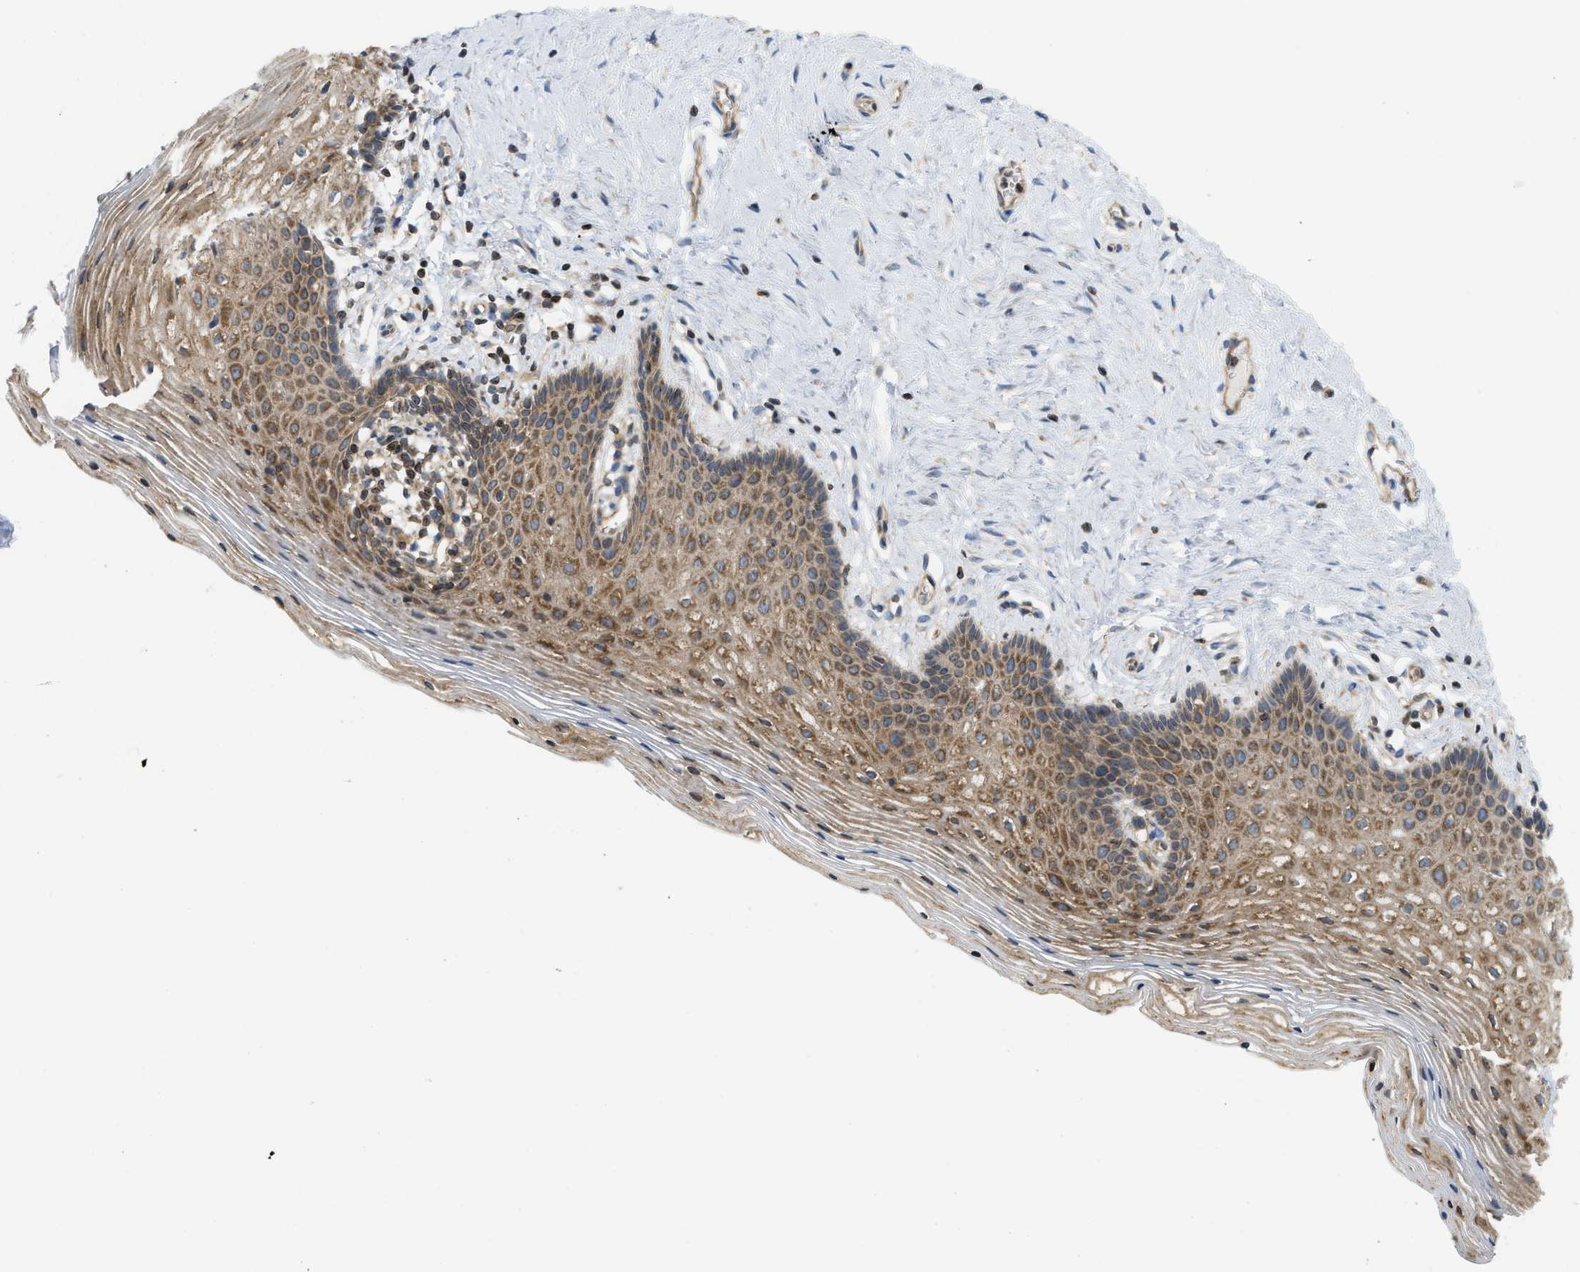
{"staining": {"intensity": "moderate", "quantity": ">75%", "location": "cytoplasmic/membranous"}, "tissue": "vagina", "cell_type": "Squamous epithelial cells", "image_type": "normal", "snomed": [{"axis": "morphology", "description": "Normal tissue, NOS"}, {"axis": "topography", "description": "Vagina"}], "caption": "A photomicrograph of human vagina stained for a protein shows moderate cytoplasmic/membranous brown staining in squamous epithelial cells. Nuclei are stained in blue.", "gene": "STRN", "patient": {"sex": "female", "age": 32}}